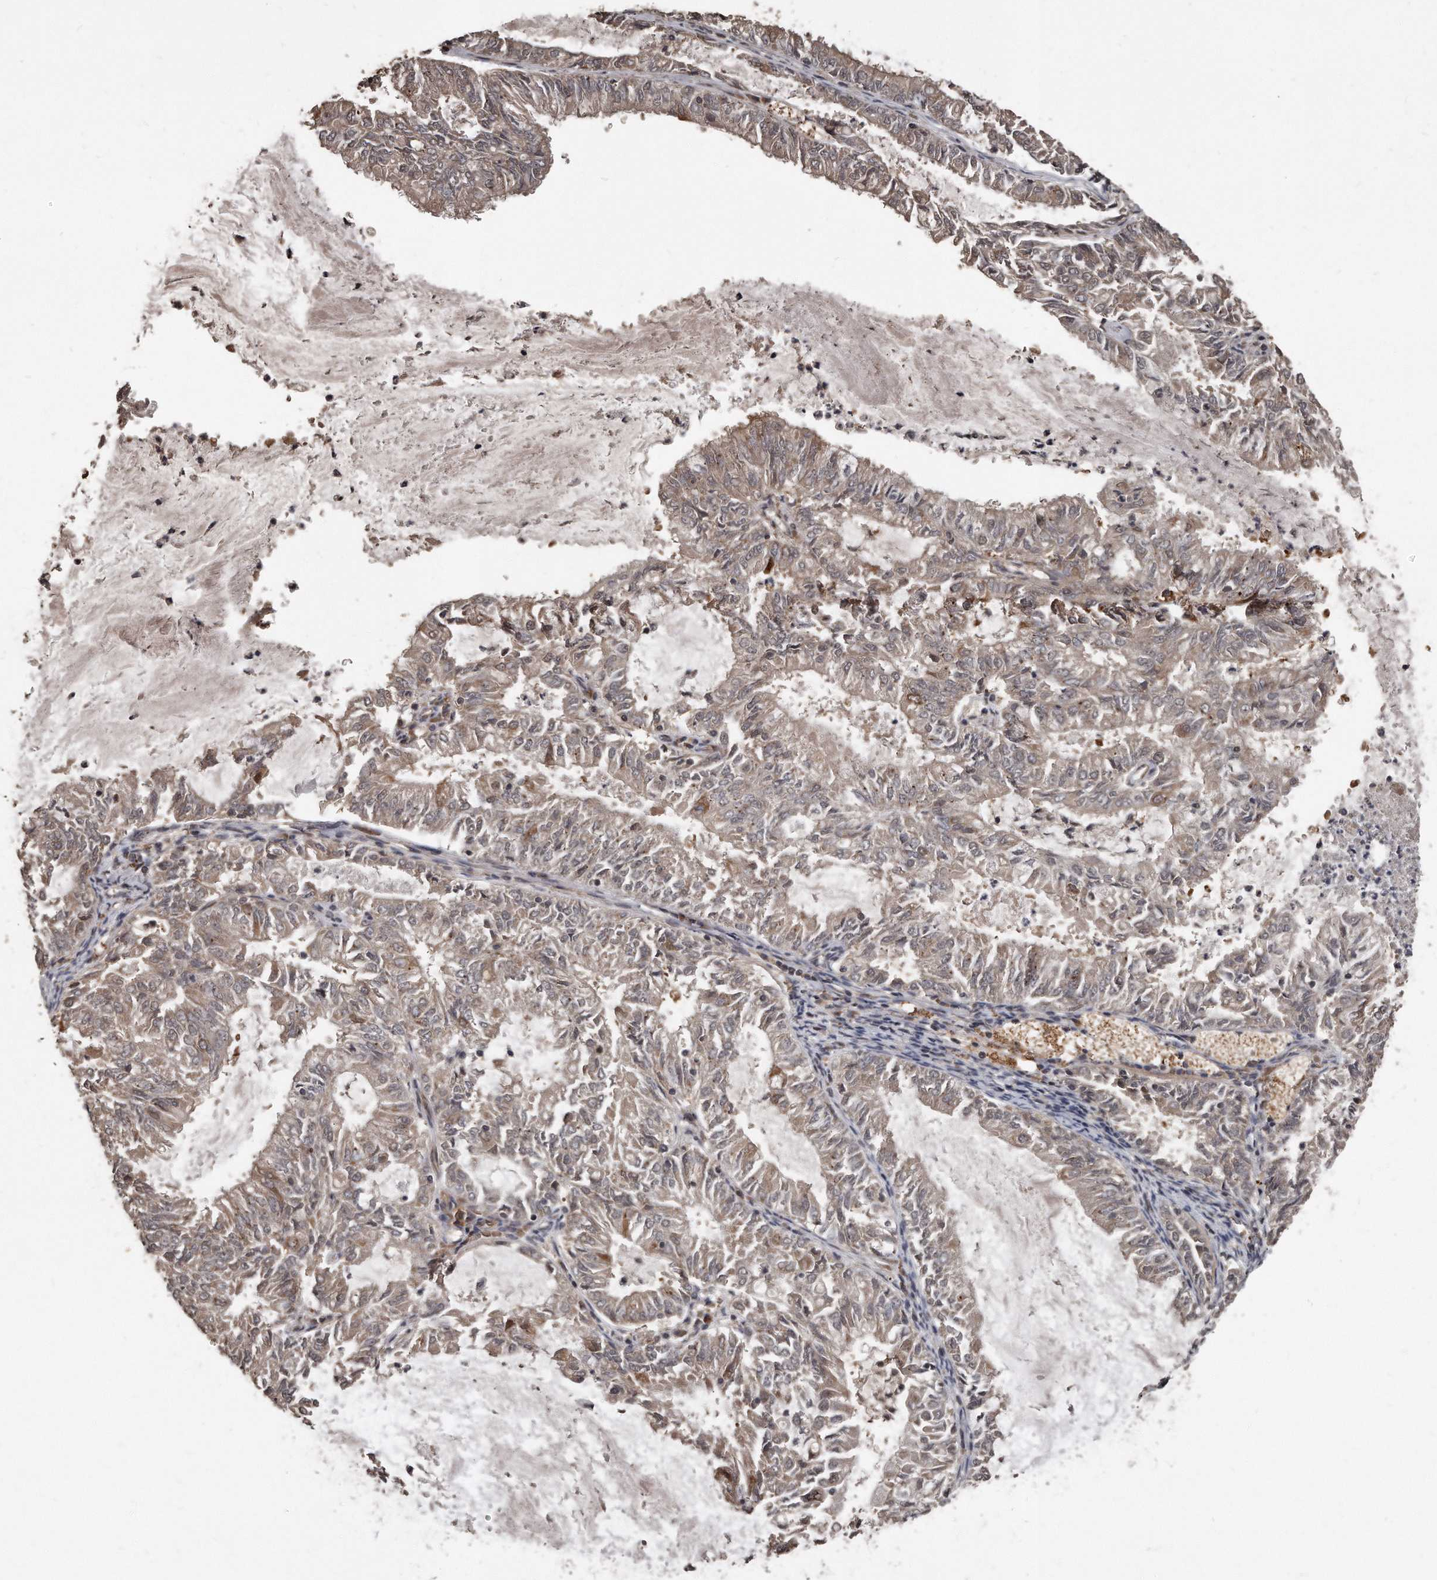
{"staining": {"intensity": "weak", "quantity": "25%-75%", "location": "cytoplasmic/membranous"}, "tissue": "endometrial cancer", "cell_type": "Tumor cells", "image_type": "cancer", "snomed": [{"axis": "morphology", "description": "Adenocarcinoma, NOS"}, {"axis": "topography", "description": "Endometrium"}], "caption": "Protein positivity by IHC shows weak cytoplasmic/membranous staining in about 25%-75% of tumor cells in endometrial adenocarcinoma.", "gene": "GCH1", "patient": {"sex": "female", "age": 57}}